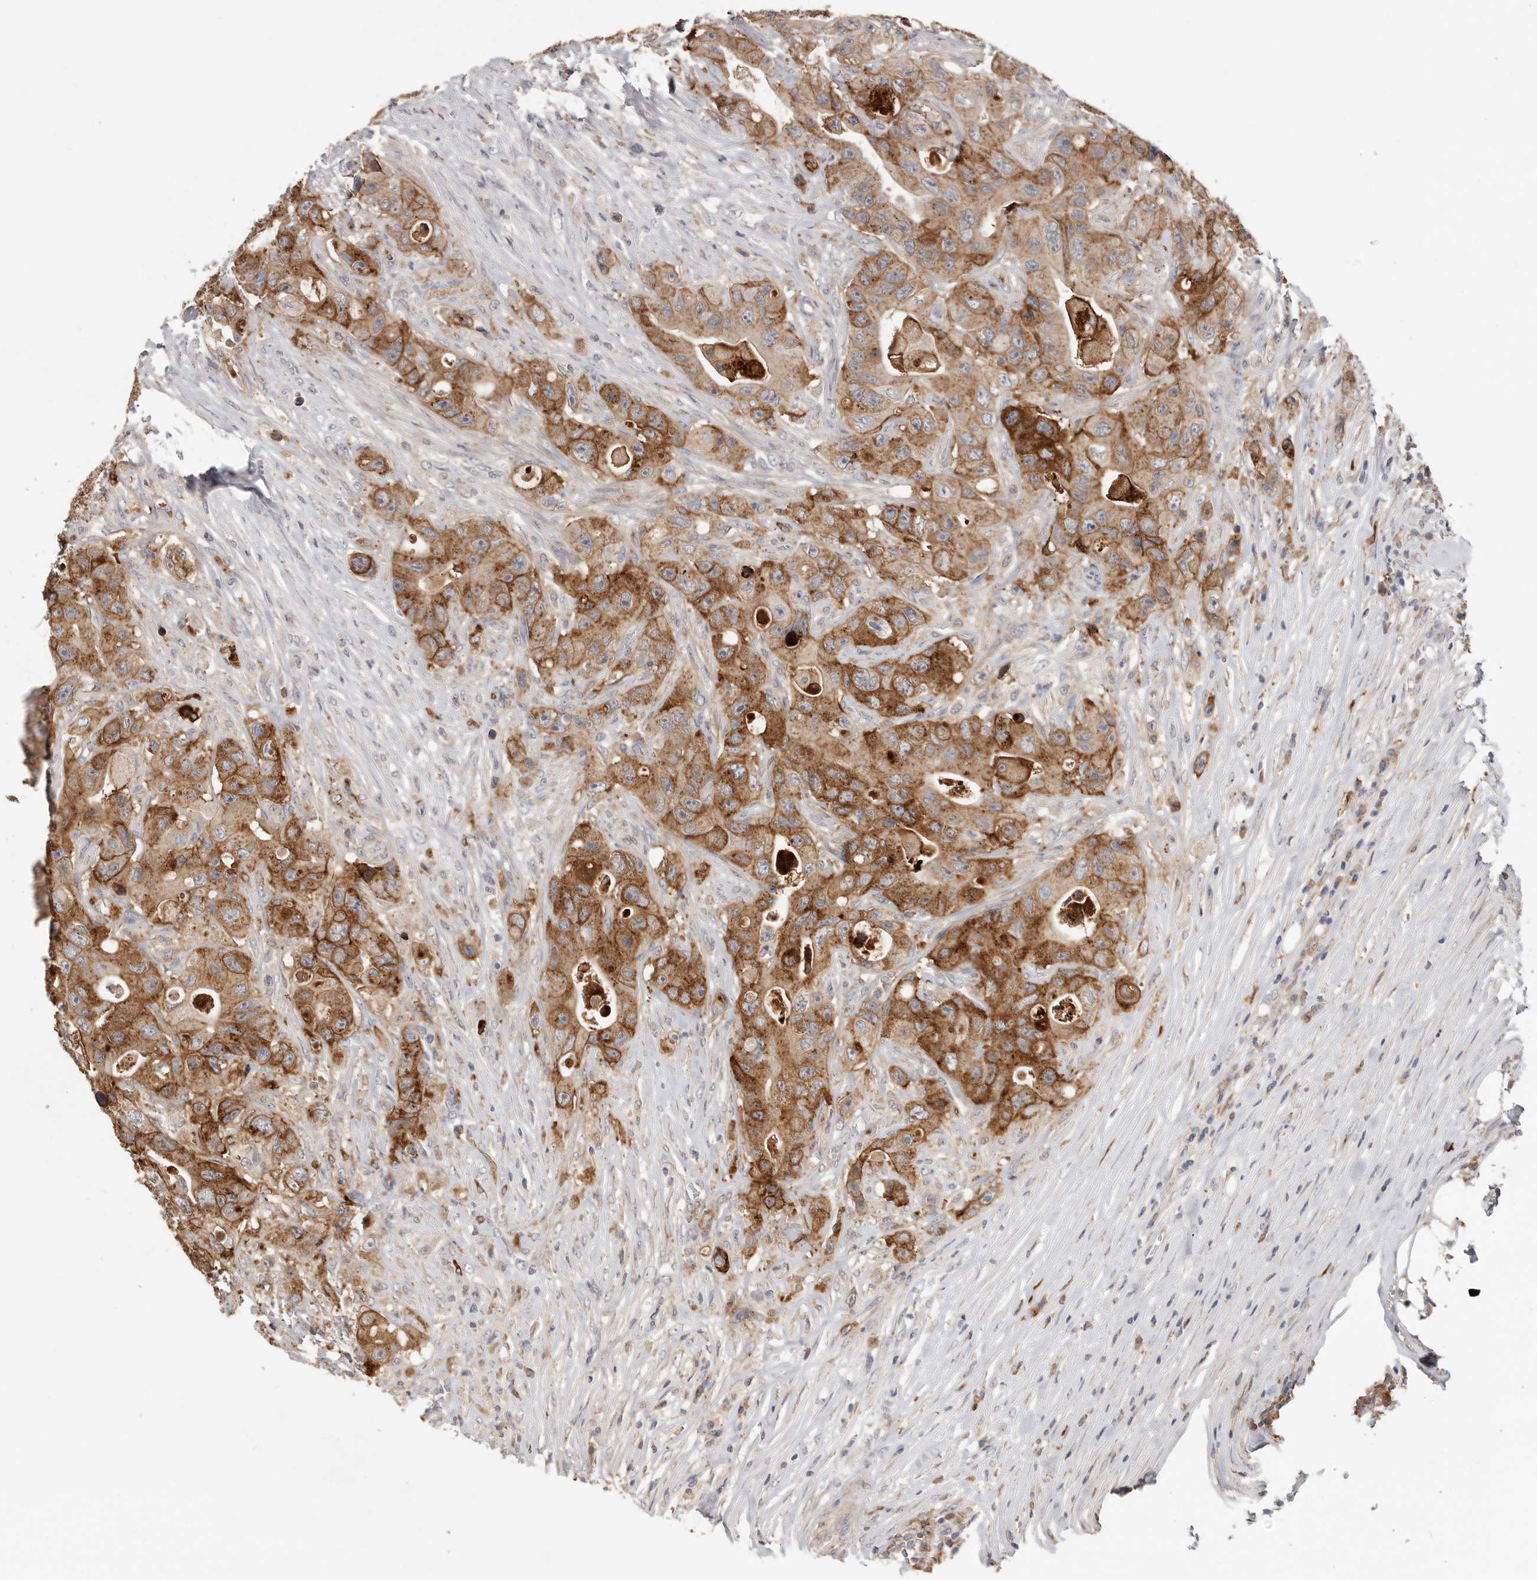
{"staining": {"intensity": "moderate", "quantity": ">75%", "location": "cytoplasmic/membranous"}, "tissue": "colorectal cancer", "cell_type": "Tumor cells", "image_type": "cancer", "snomed": [{"axis": "morphology", "description": "Adenocarcinoma, NOS"}, {"axis": "topography", "description": "Colon"}], "caption": "Colorectal adenocarcinoma was stained to show a protein in brown. There is medium levels of moderate cytoplasmic/membranous staining in approximately >75% of tumor cells.", "gene": "TFRC", "patient": {"sex": "female", "age": 46}}